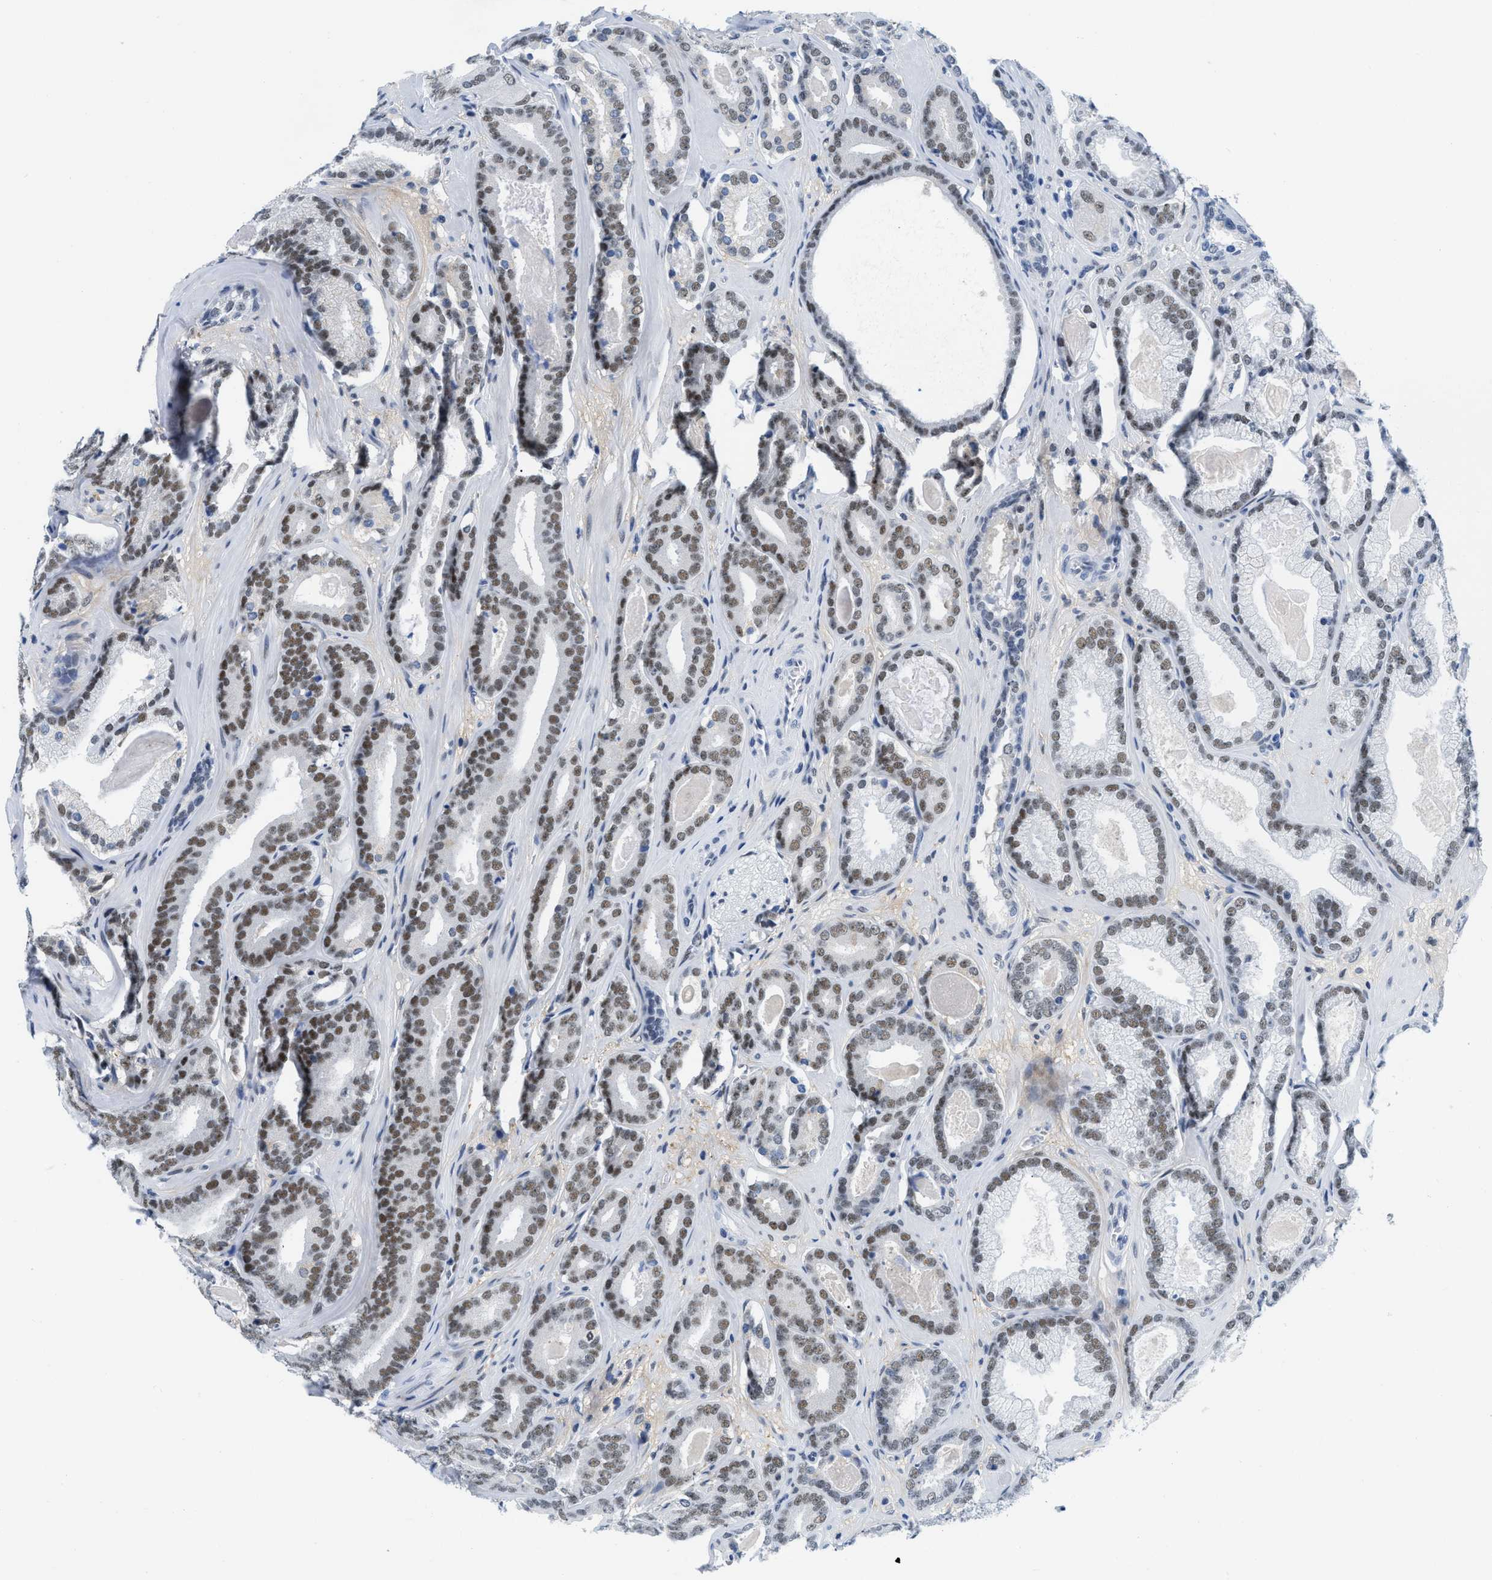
{"staining": {"intensity": "moderate", "quantity": ">75%", "location": "nuclear"}, "tissue": "prostate cancer", "cell_type": "Tumor cells", "image_type": "cancer", "snomed": [{"axis": "morphology", "description": "Adenocarcinoma, High grade"}, {"axis": "topography", "description": "Prostate"}], "caption": "A brown stain labels moderate nuclear positivity of a protein in human high-grade adenocarcinoma (prostate) tumor cells.", "gene": "SMARCAD1", "patient": {"sex": "male", "age": 60}}